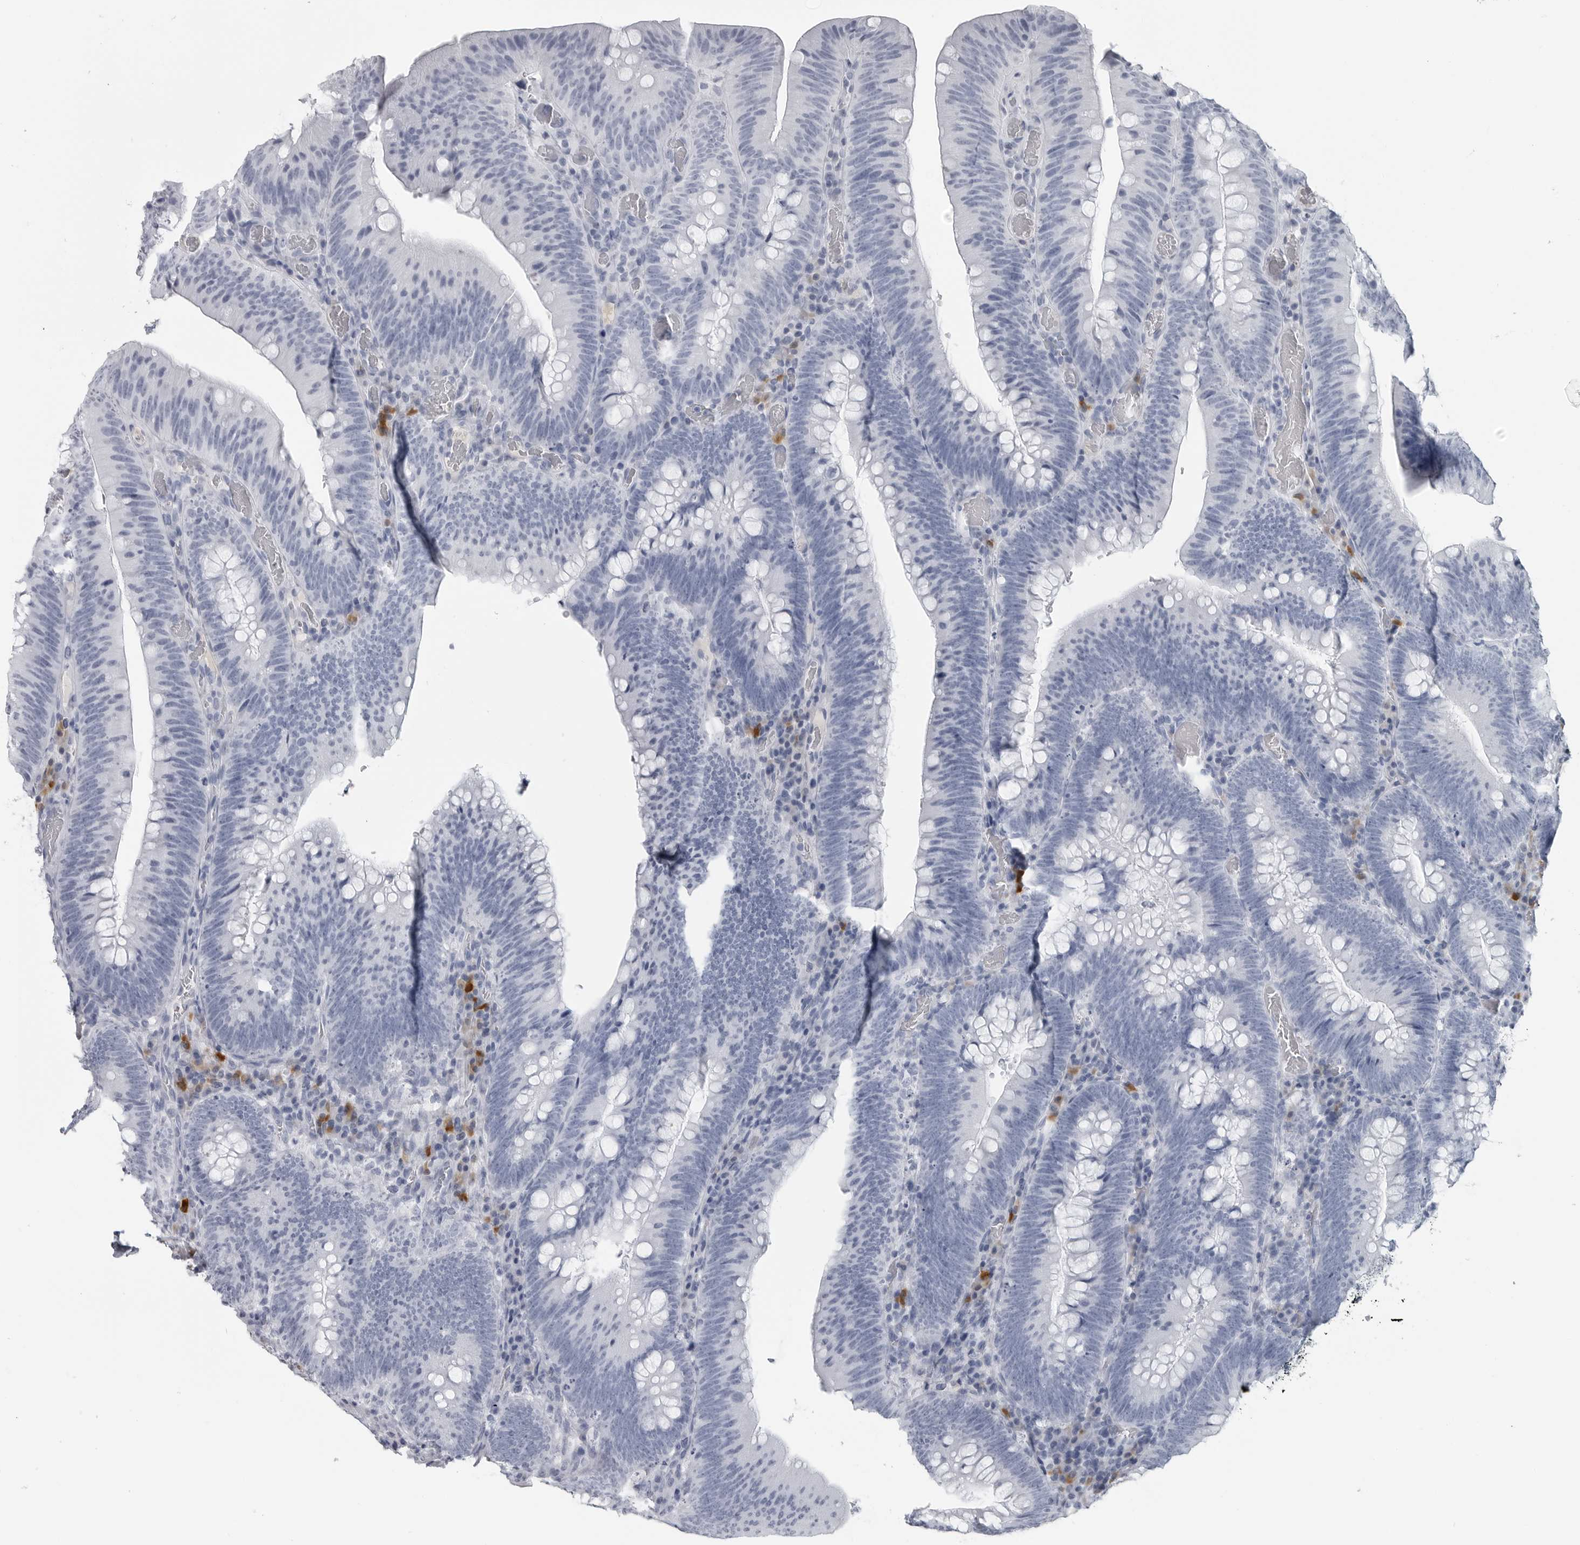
{"staining": {"intensity": "negative", "quantity": "none", "location": "none"}, "tissue": "colorectal cancer", "cell_type": "Tumor cells", "image_type": "cancer", "snomed": [{"axis": "morphology", "description": "Normal tissue, NOS"}, {"axis": "topography", "description": "Colon"}], "caption": "Tumor cells show no significant staining in colorectal cancer. The staining is performed using DAB brown chromogen with nuclei counter-stained in using hematoxylin.", "gene": "AMPD1", "patient": {"sex": "female", "age": 82}}